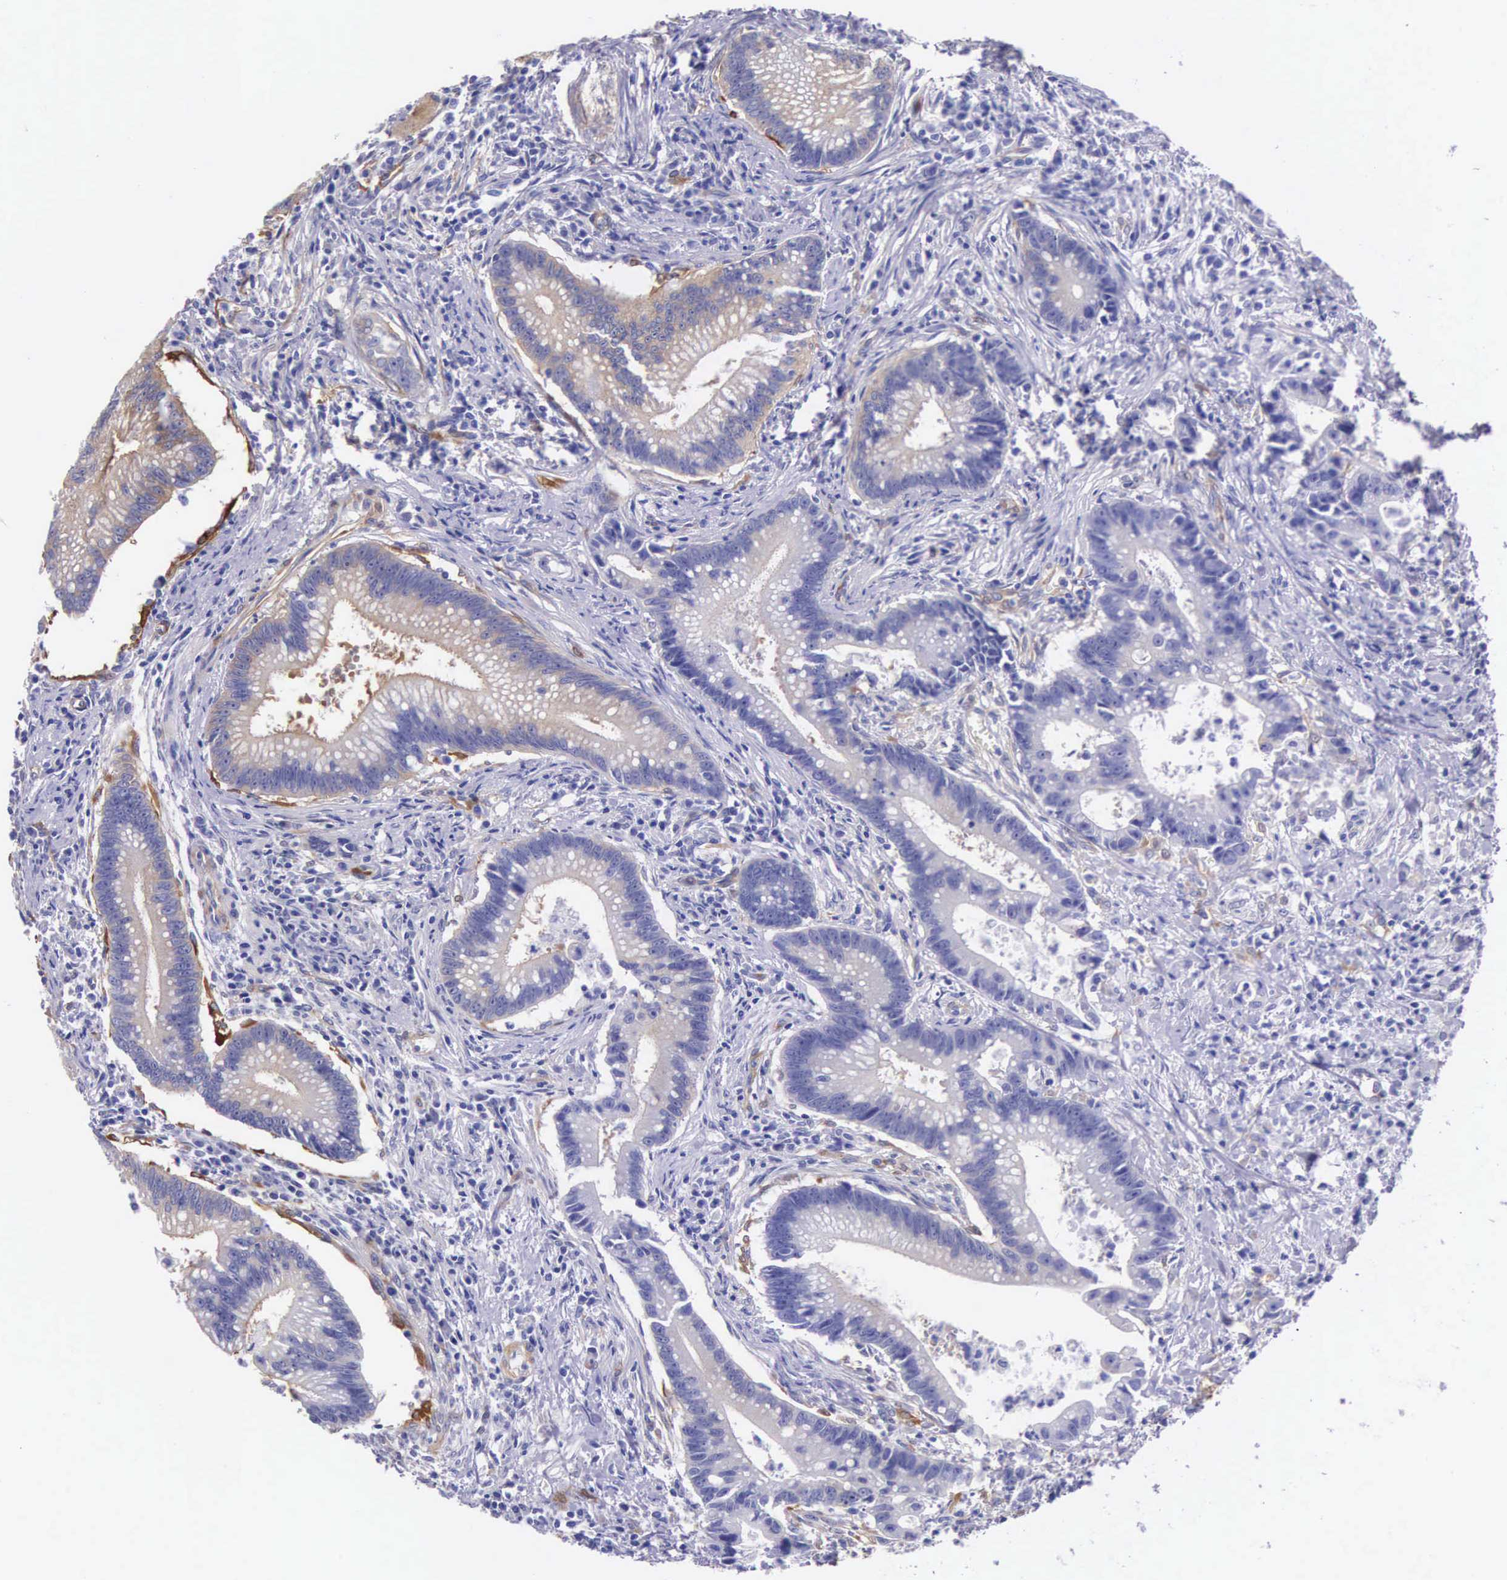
{"staining": {"intensity": "moderate", "quantity": "25%-75%", "location": "cytoplasmic/membranous"}, "tissue": "colorectal cancer", "cell_type": "Tumor cells", "image_type": "cancer", "snomed": [{"axis": "morphology", "description": "Adenocarcinoma, NOS"}, {"axis": "topography", "description": "Rectum"}], "caption": "Moderate cytoplasmic/membranous staining for a protein is identified in about 25%-75% of tumor cells of colorectal adenocarcinoma using immunohistochemistry.", "gene": "BCAR1", "patient": {"sex": "female", "age": 81}}